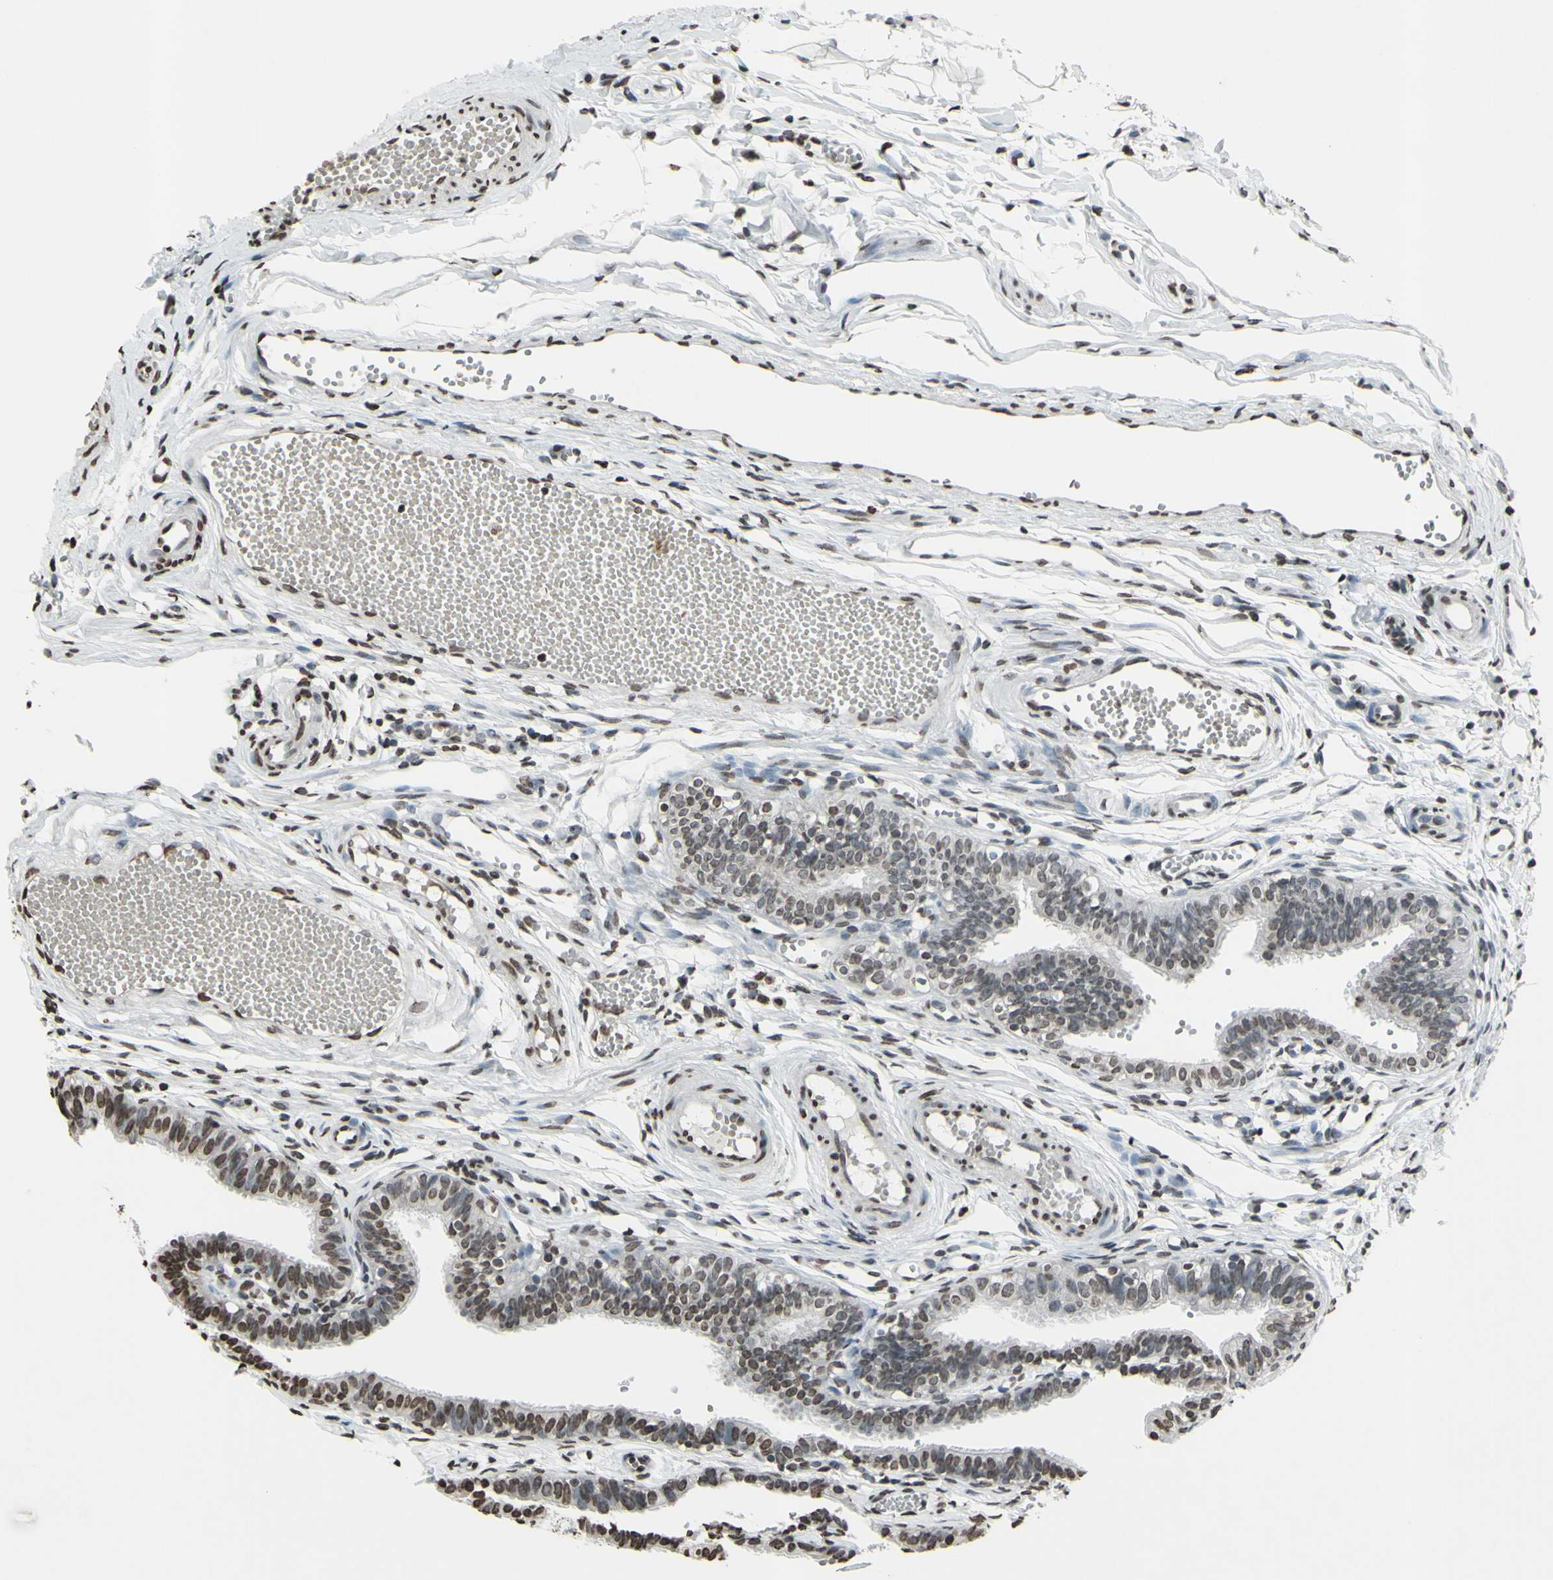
{"staining": {"intensity": "weak", "quantity": "<25%", "location": "nuclear"}, "tissue": "fallopian tube", "cell_type": "Glandular cells", "image_type": "normal", "snomed": [{"axis": "morphology", "description": "Normal tissue, NOS"}, {"axis": "topography", "description": "Fallopian tube"}, {"axis": "topography", "description": "Placenta"}], "caption": "Fallopian tube was stained to show a protein in brown. There is no significant expression in glandular cells.", "gene": "CD79B", "patient": {"sex": "female", "age": 34}}